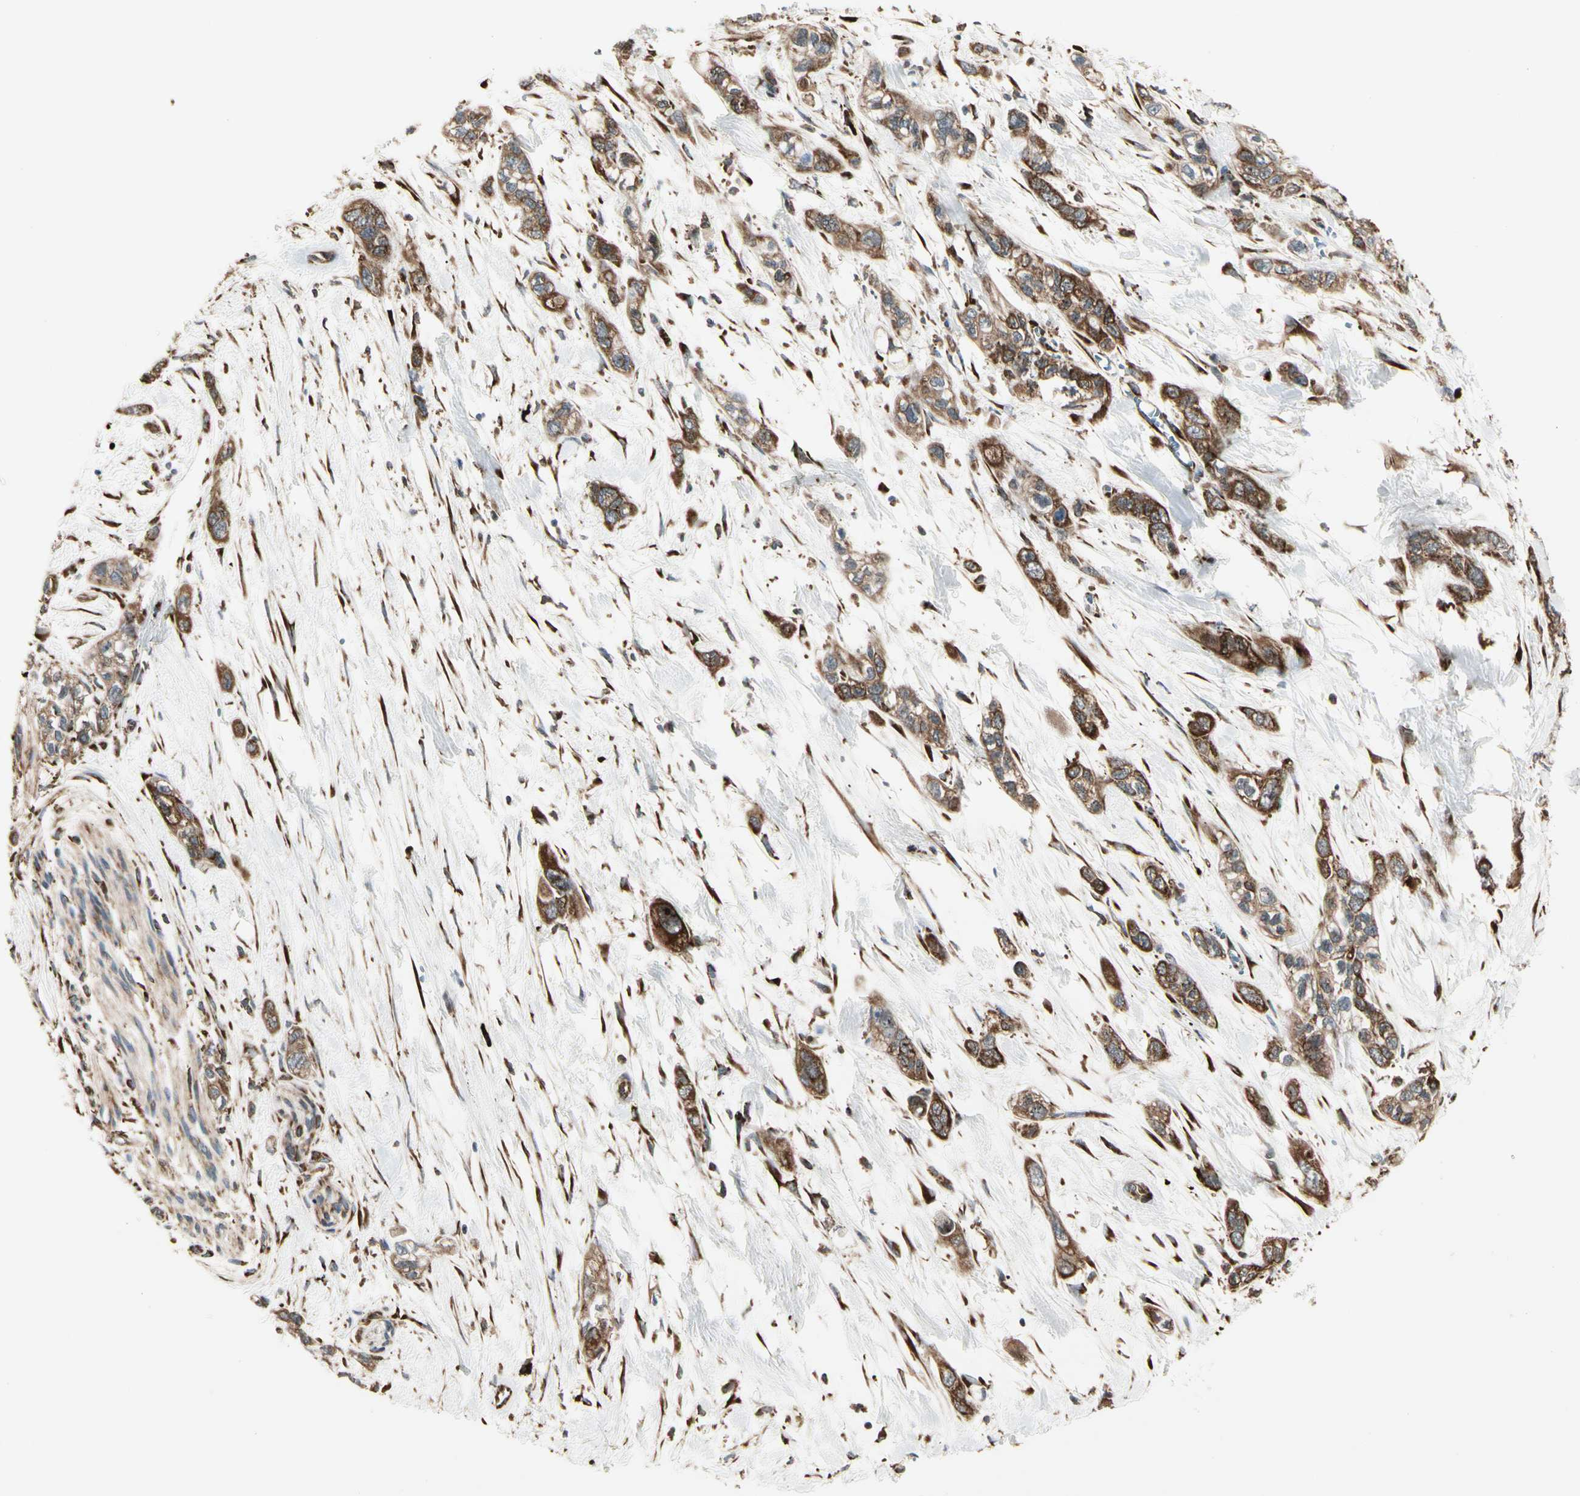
{"staining": {"intensity": "strong", "quantity": "25%-75%", "location": "cytoplasmic/membranous"}, "tissue": "pancreatic cancer", "cell_type": "Tumor cells", "image_type": "cancer", "snomed": [{"axis": "morphology", "description": "Adenocarcinoma, NOS"}, {"axis": "topography", "description": "Pancreas"}], "caption": "A high-resolution histopathology image shows IHC staining of pancreatic cancer, which exhibits strong cytoplasmic/membranous positivity in approximately 25%-75% of tumor cells.", "gene": "HSP90B1", "patient": {"sex": "male", "age": 74}}